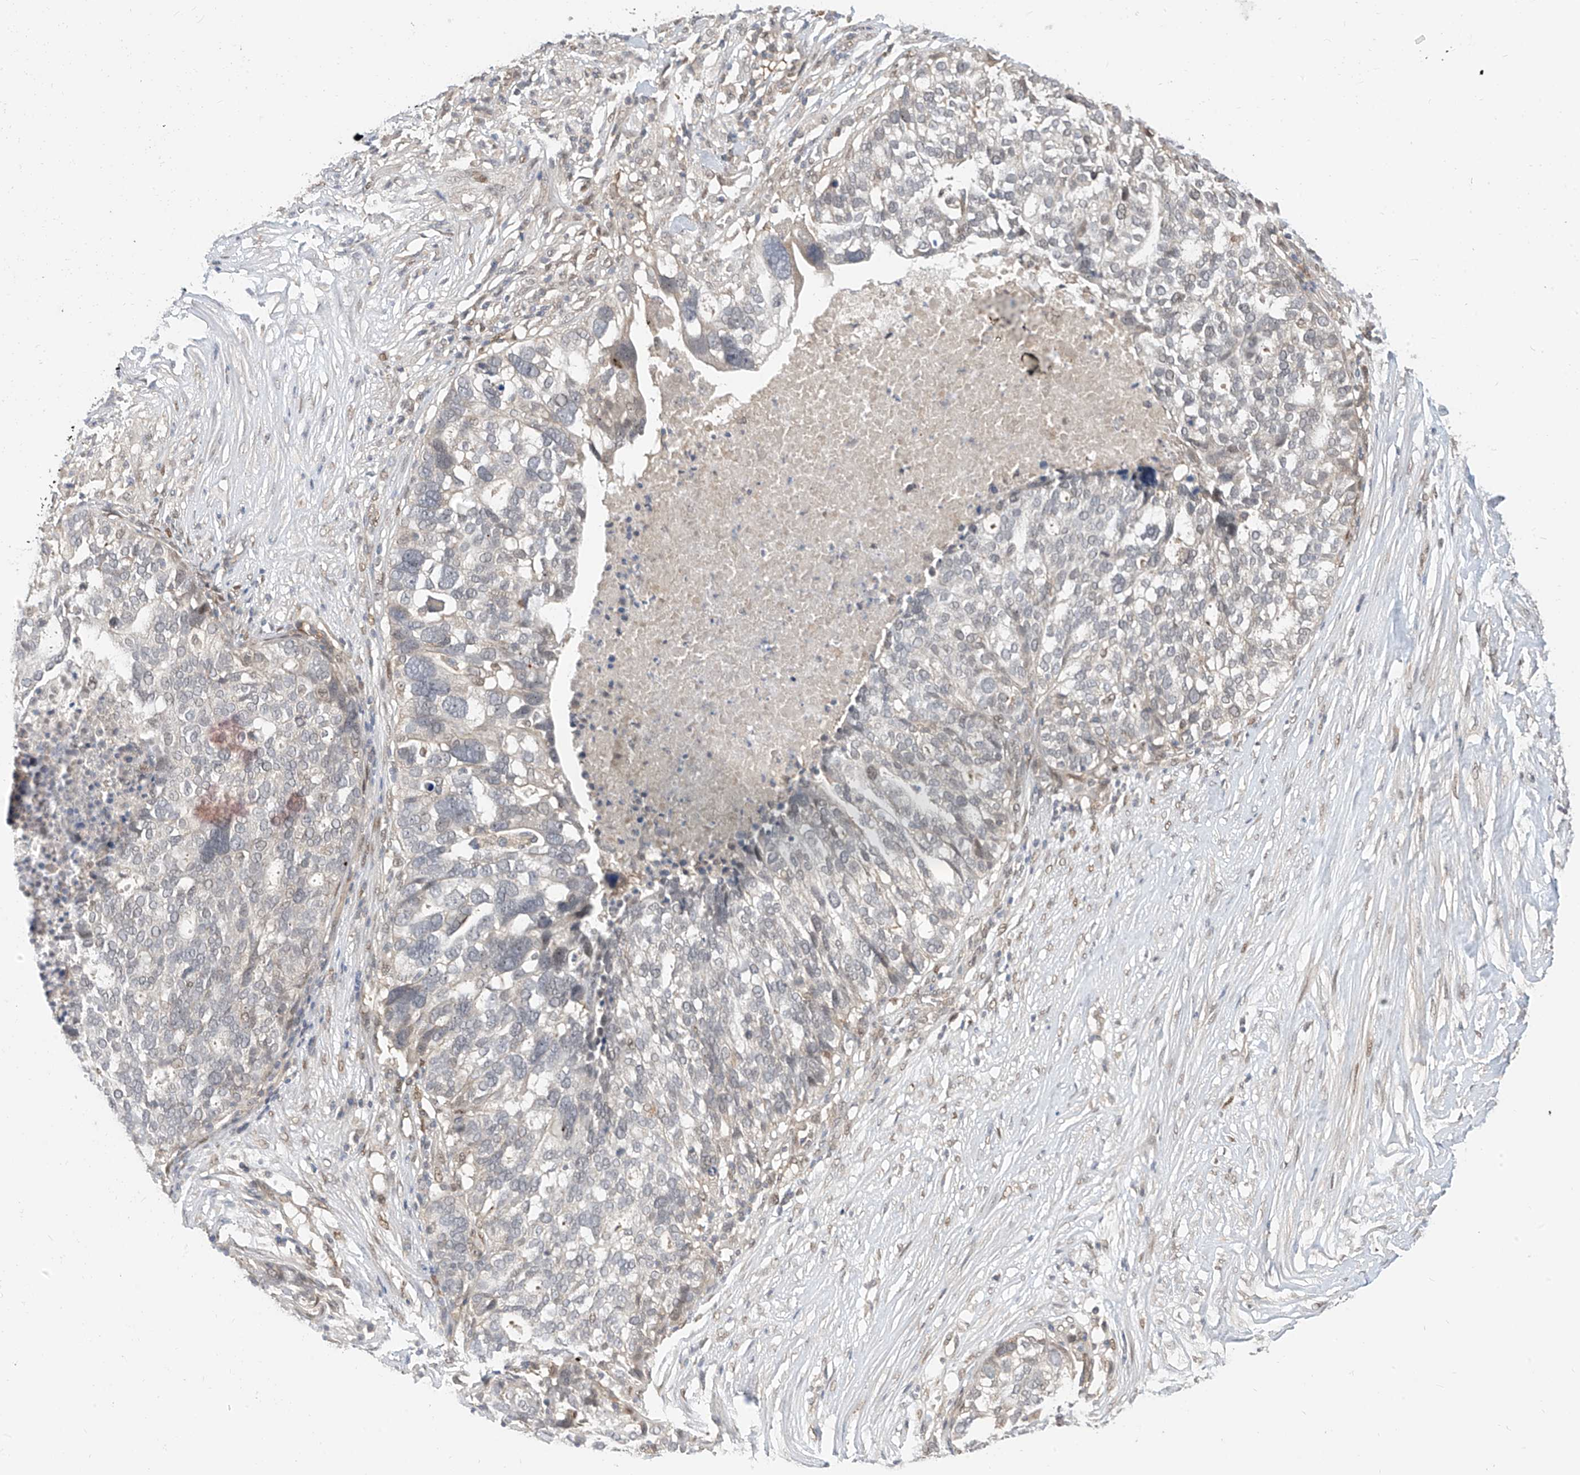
{"staining": {"intensity": "negative", "quantity": "none", "location": "none"}, "tissue": "ovarian cancer", "cell_type": "Tumor cells", "image_type": "cancer", "snomed": [{"axis": "morphology", "description": "Cystadenocarcinoma, serous, NOS"}, {"axis": "topography", "description": "Ovary"}], "caption": "The image shows no significant staining in tumor cells of ovarian cancer.", "gene": "MRTFA", "patient": {"sex": "female", "age": 59}}